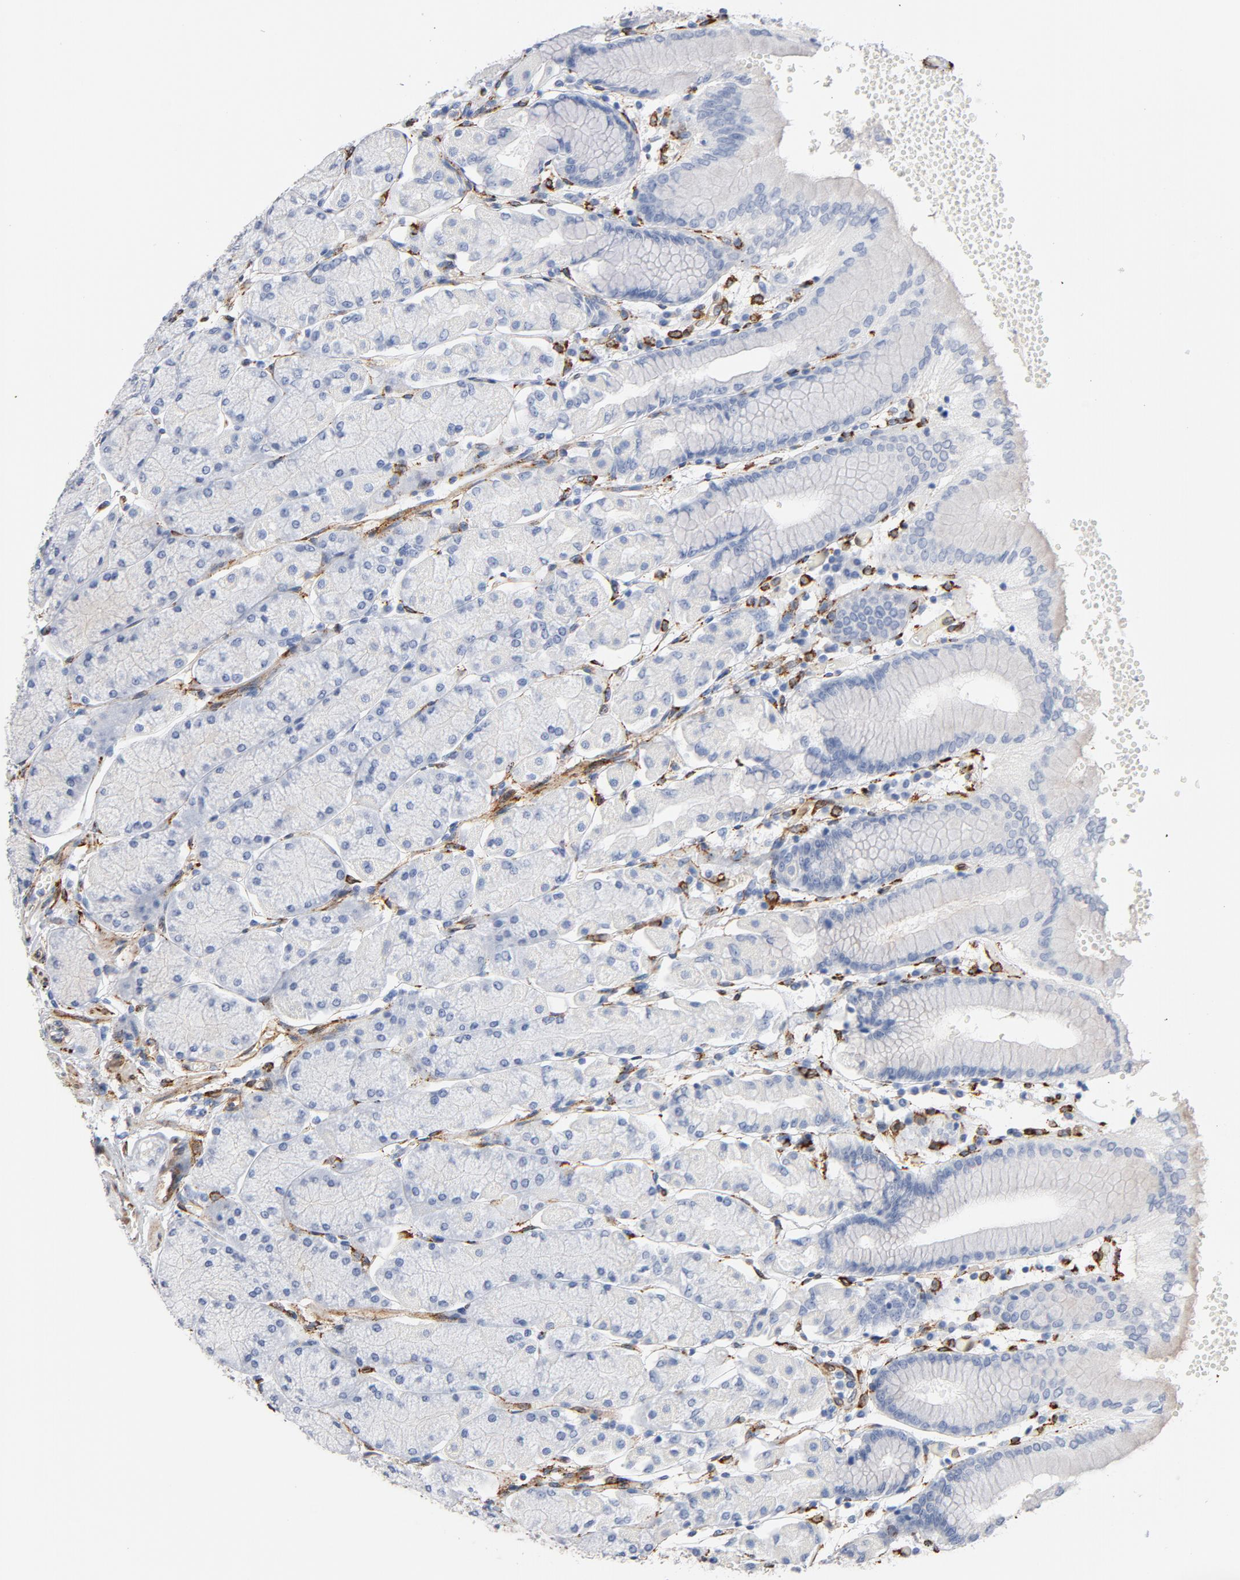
{"staining": {"intensity": "negative", "quantity": "none", "location": "none"}, "tissue": "stomach", "cell_type": "Glandular cells", "image_type": "normal", "snomed": [{"axis": "morphology", "description": "Normal tissue, NOS"}, {"axis": "topography", "description": "Stomach, upper"}, {"axis": "topography", "description": "Stomach"}], "caption": "DAB immunohistochemical staining of normal stomach exhibits no significant positivity in glandular cells. (DAB (3,3'-diaminobenzidine) IHC visualized using brightfield microscopy, high magnification).", "gene": "SERPINH1", "patient": {"sex": "male", "age": 76}}